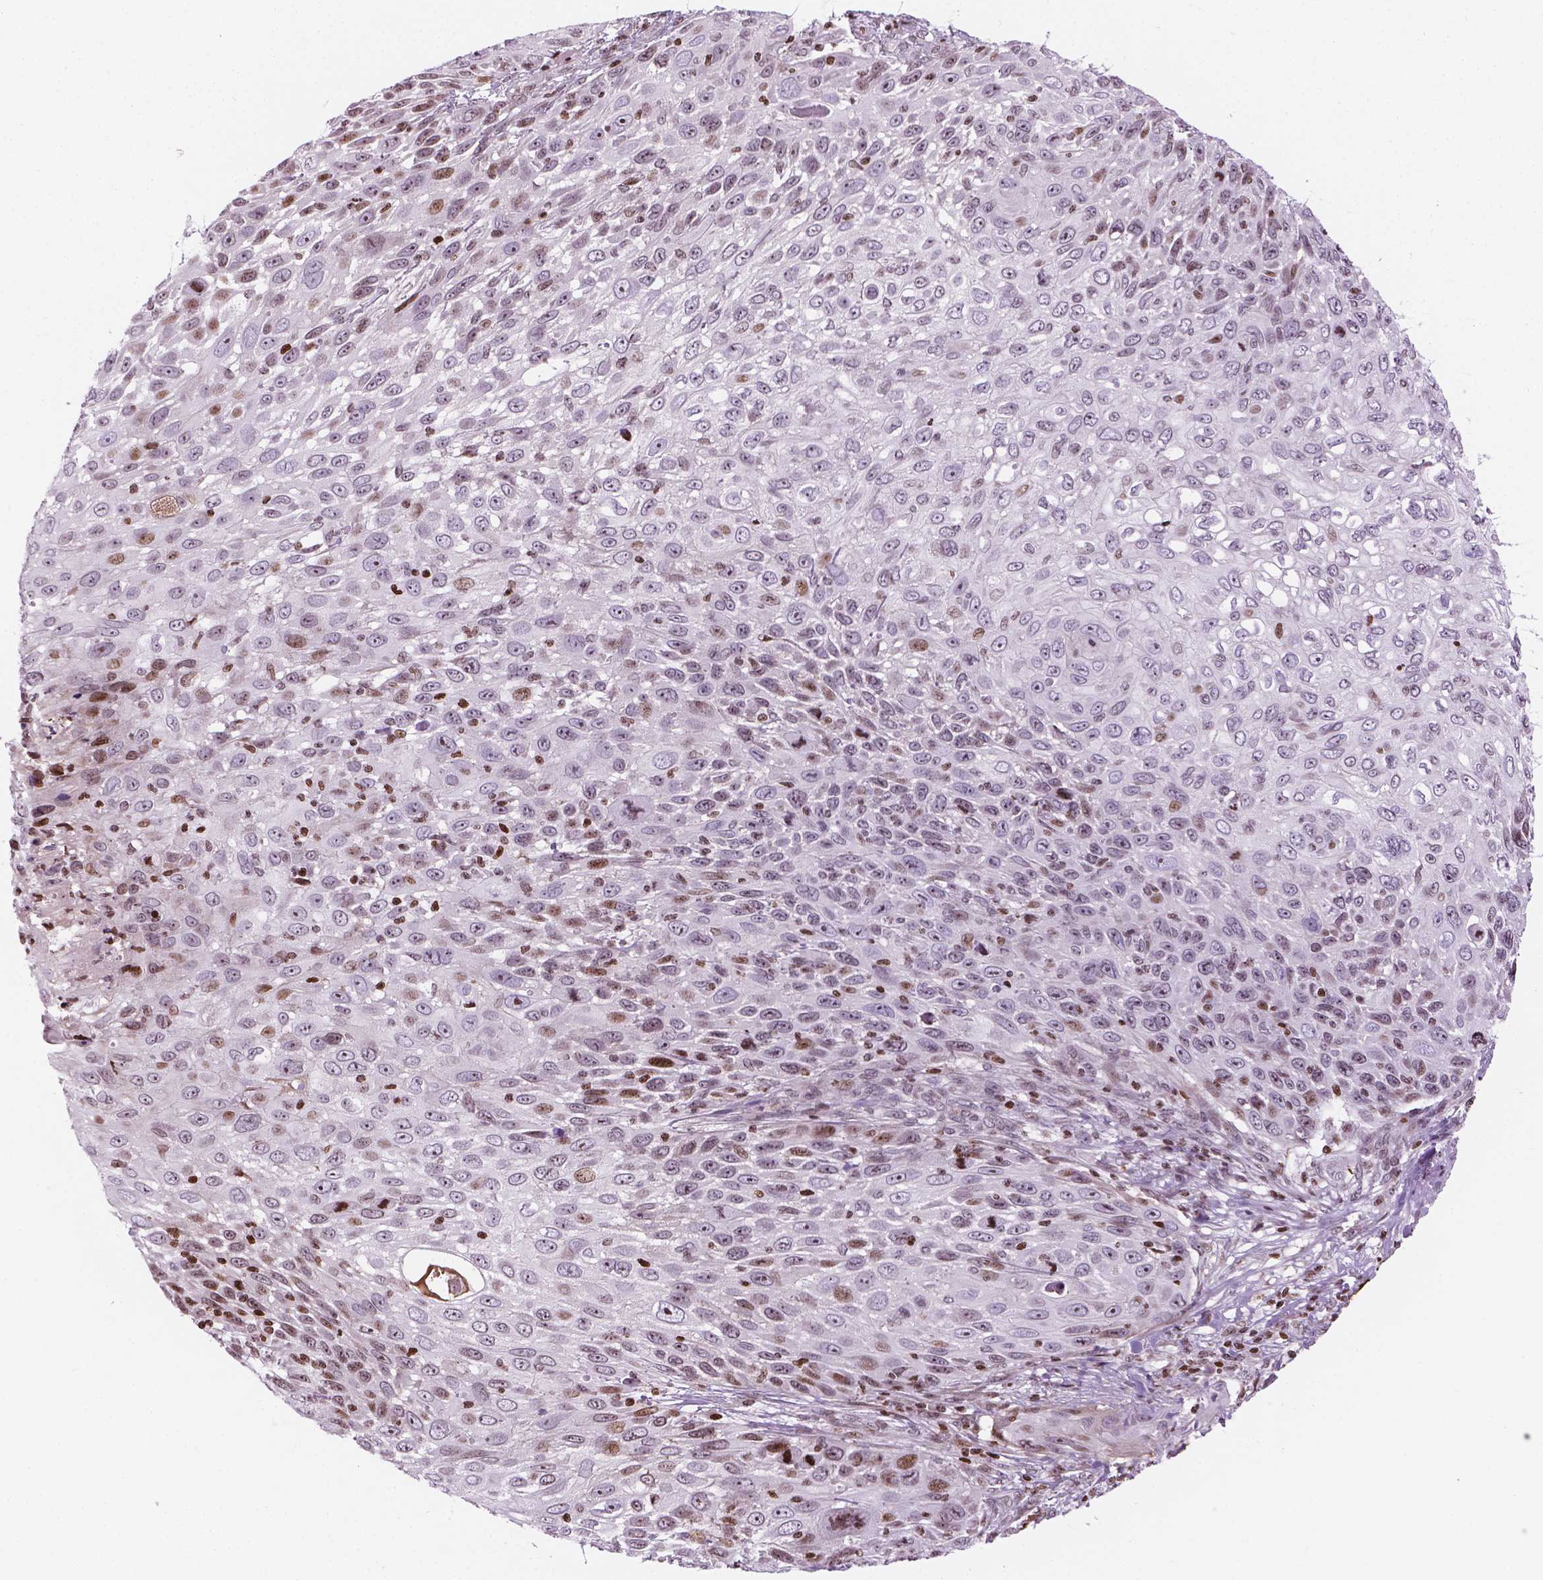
{"staining": {"intensity": "moderate", "quantity": "<25%", "location": "nuclear"}, "tissue": "skin cancer", "cell_type": "Tumor cells", "image_type": "cancer", "snomed": [{"axis": "morphology", "description": "Squamous cell carcinoma, NOS"}, {"axis": "topography", "description": "Skin"}], "caption": "Human skin cancer (squamous cell carcinoma) stained for a protein (brown) shows moderate nuclear positive staining in approximately <25% of tumor cells.", "gene": "PIP4K2A", "patient": {"sex": "male", "age": 92}}